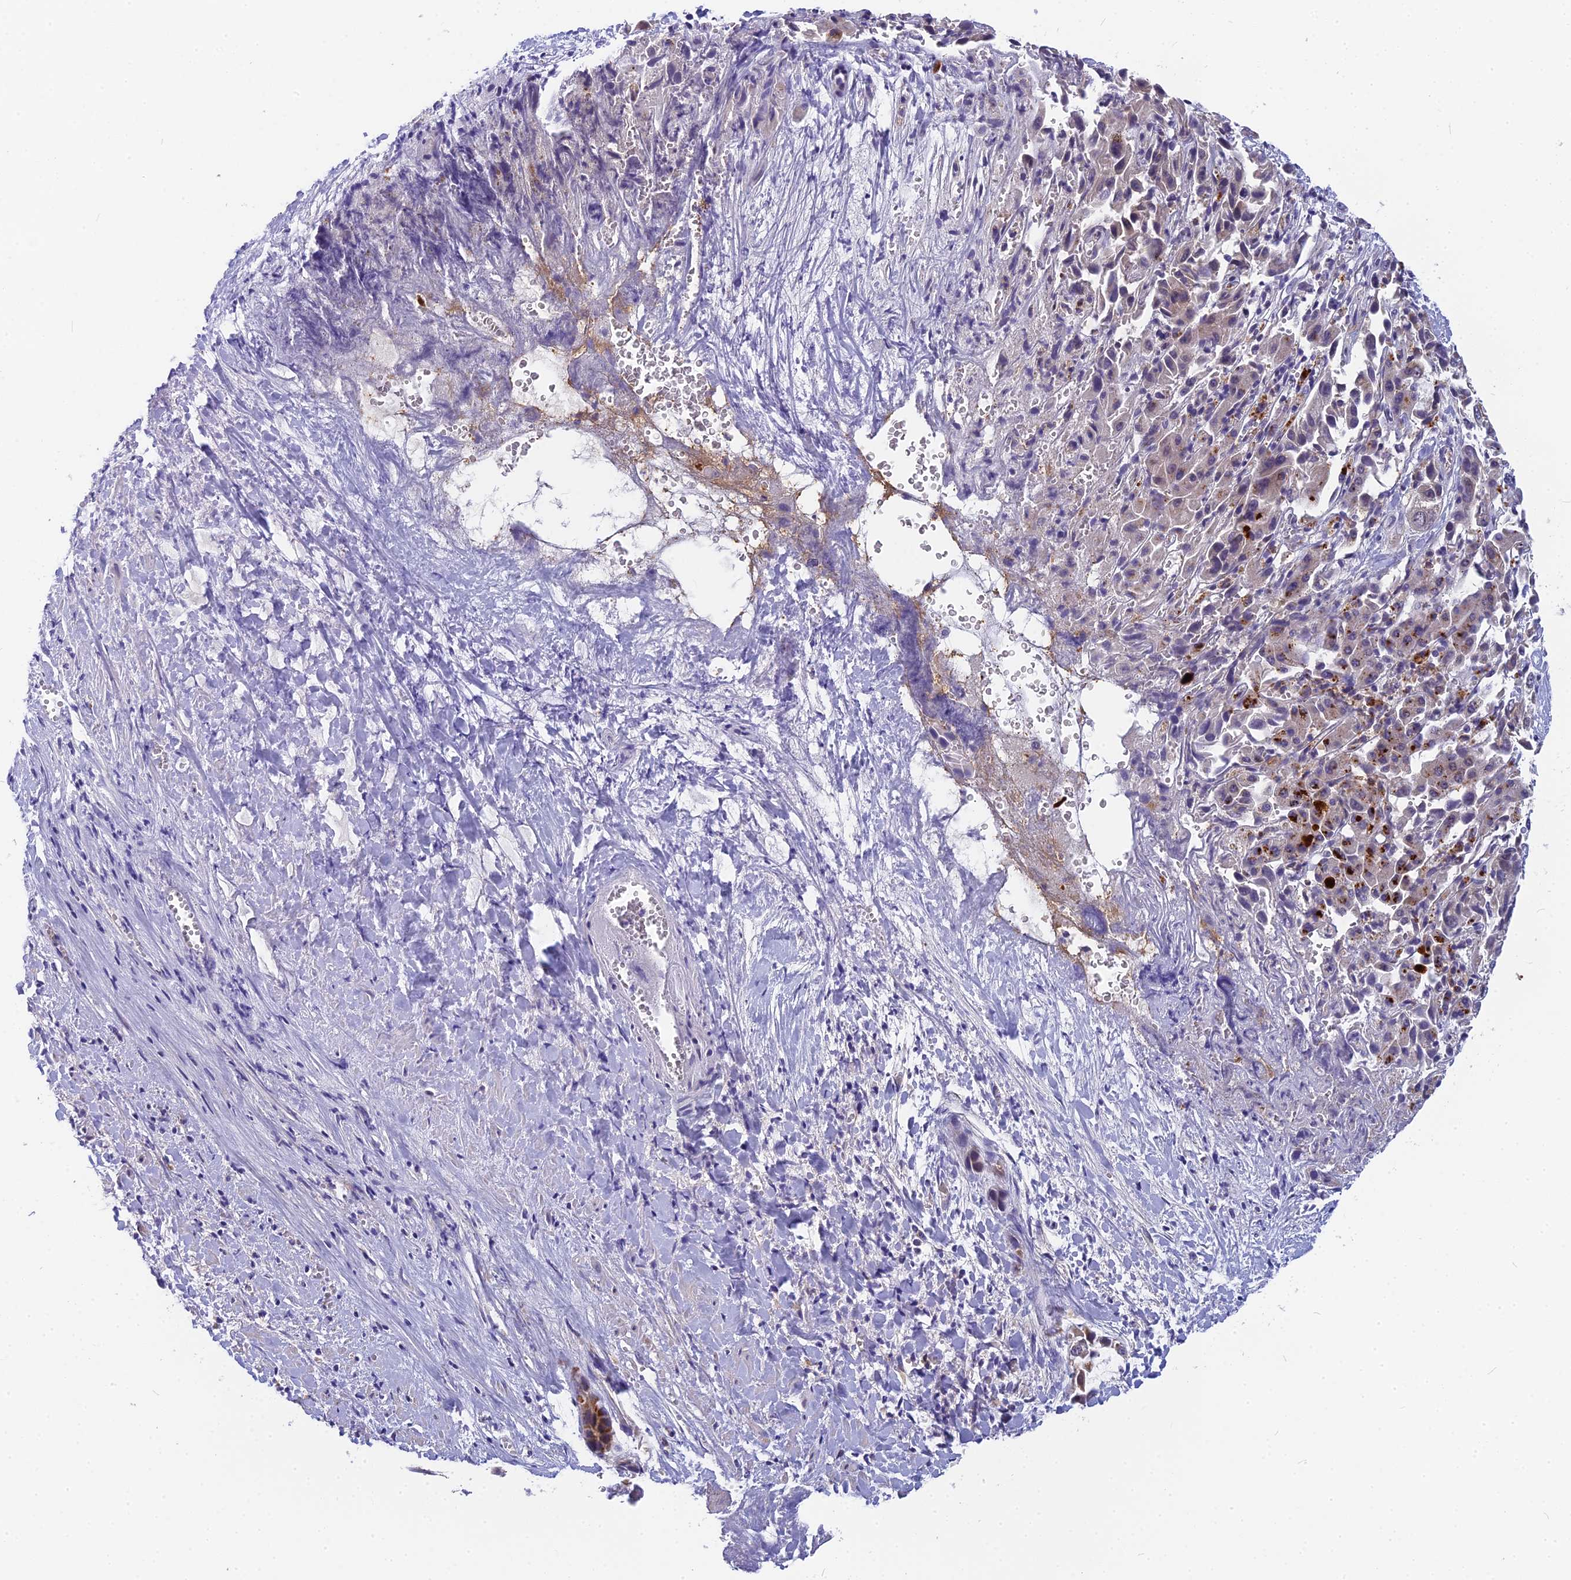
{"staining": {"intensity": "weak", "quantity": "<25%", "location": "cytoplasmic/membranous"}, "tissue": "liver cancer", "cell_type": "Tumor cells", "image_type": "cancer", "snomed": [{"axis": "morphology", "description": "Cholangiocarcinoma"}, {"axis": "topography", "description": "Liver"}], "caption": "IHC photomicrograph of human liver cholangiocarcinoma stained for a protein (brown), which exhibits no expression in tumor cells.", "gene": "CMC1", "patient": {"sex": "female", "age": 52}}